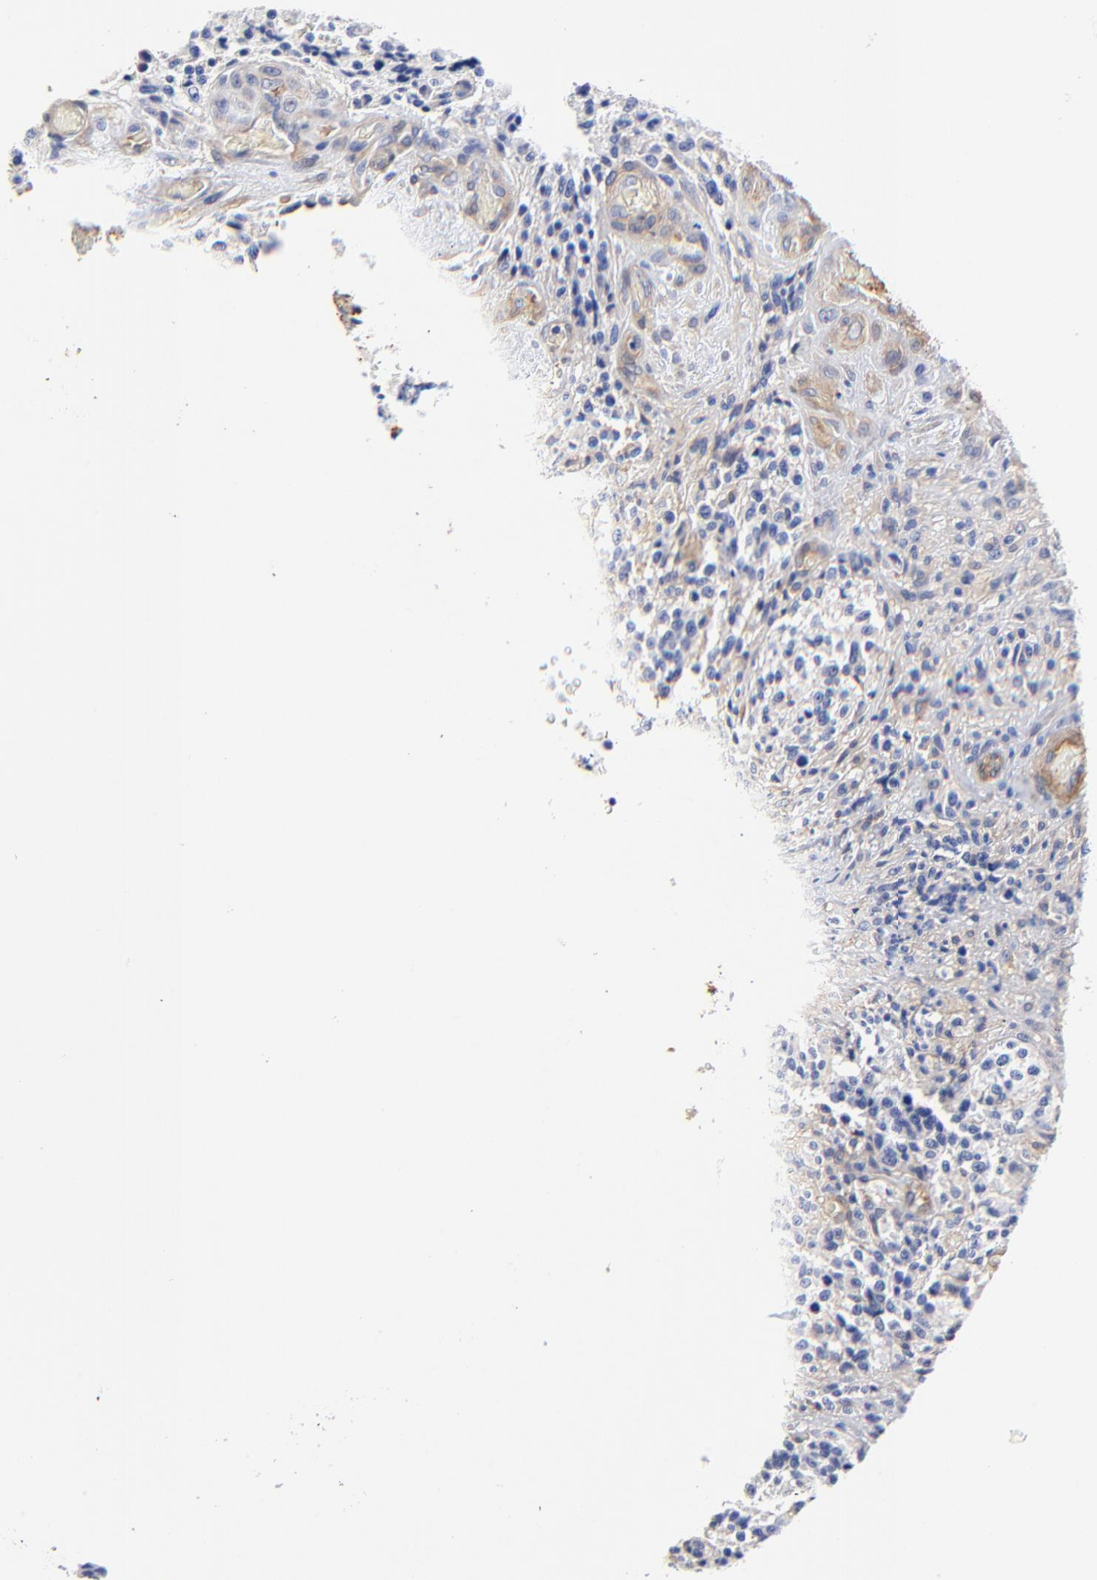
{"staining": {"intensity": "negative", "quantity": "none", "location": "none"}, "tissue": "glioma", "cell_type": "Tumor cells", "image_type": "cancer", "snomed": [{"axis": "morphology", "description": "Glioma, malignant, High grade"}, {"axis": "topography", "description": "Brain"}], "caption": "Human malignant high-grade glioma stained for a protein using immunohistochemistry displays no staining in tumor cells.", "gene": "TAGLN2", "patient": {"sex": "male", "age": 36}}